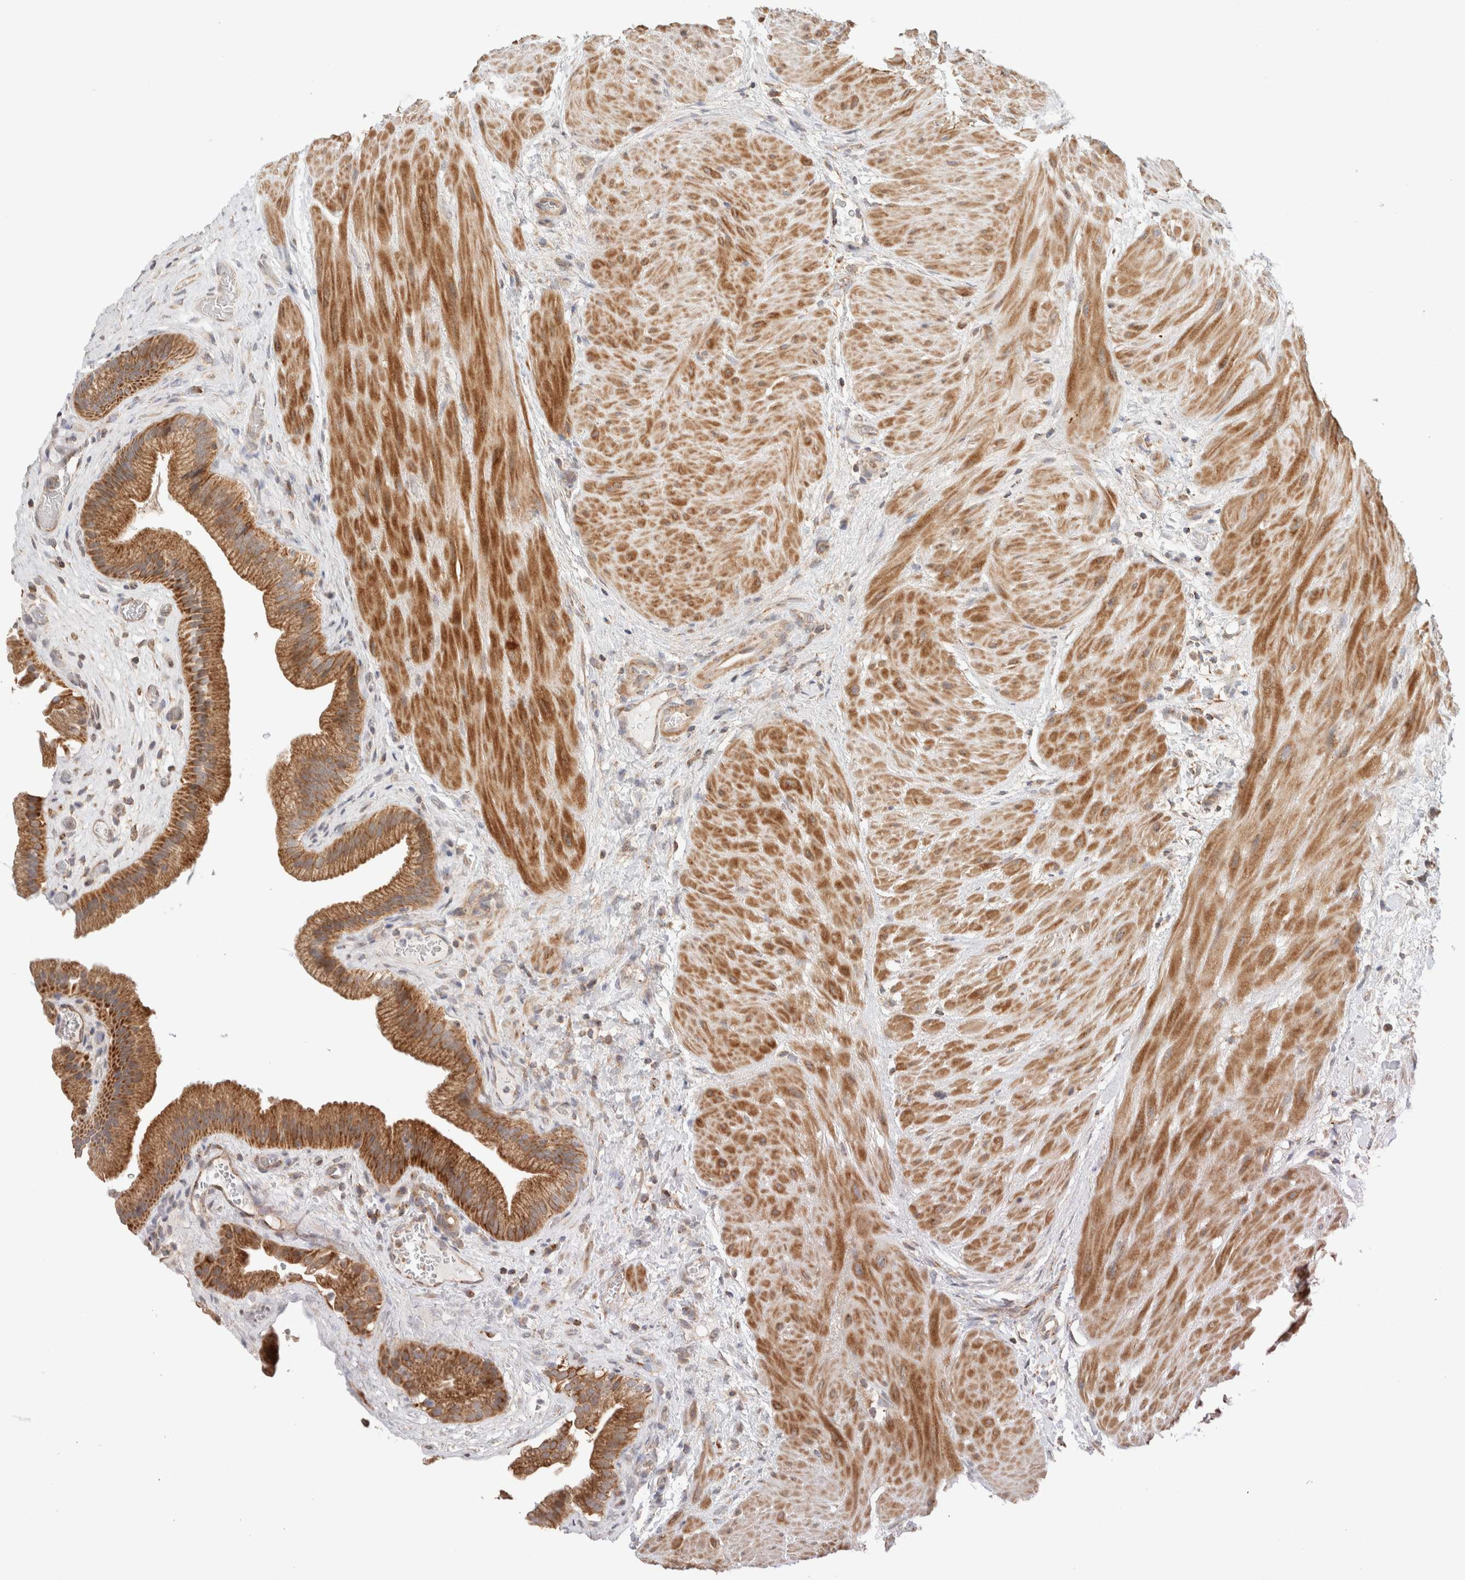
{"staining": {"intensity": "strong", "quantity": ">75%", "location": "cytoplasmic/membranous"}, "tissue": "gallbladder", "cell_type": "Glandular cells", "image_type": "normal", "snomed": [{"axis": "morphology", "description": "Normal tissue, NOS"}, {"axis": "topography", "description": "Gallbladder"}], "caption": "Strong cytoplasmic/membranous staining for a protein is identified in approximately >75% of glandular cells of normal gallbladder using immunohistochemistry.", "gene": "MRM3", "patient": {"sex": "male", "age": 49}}